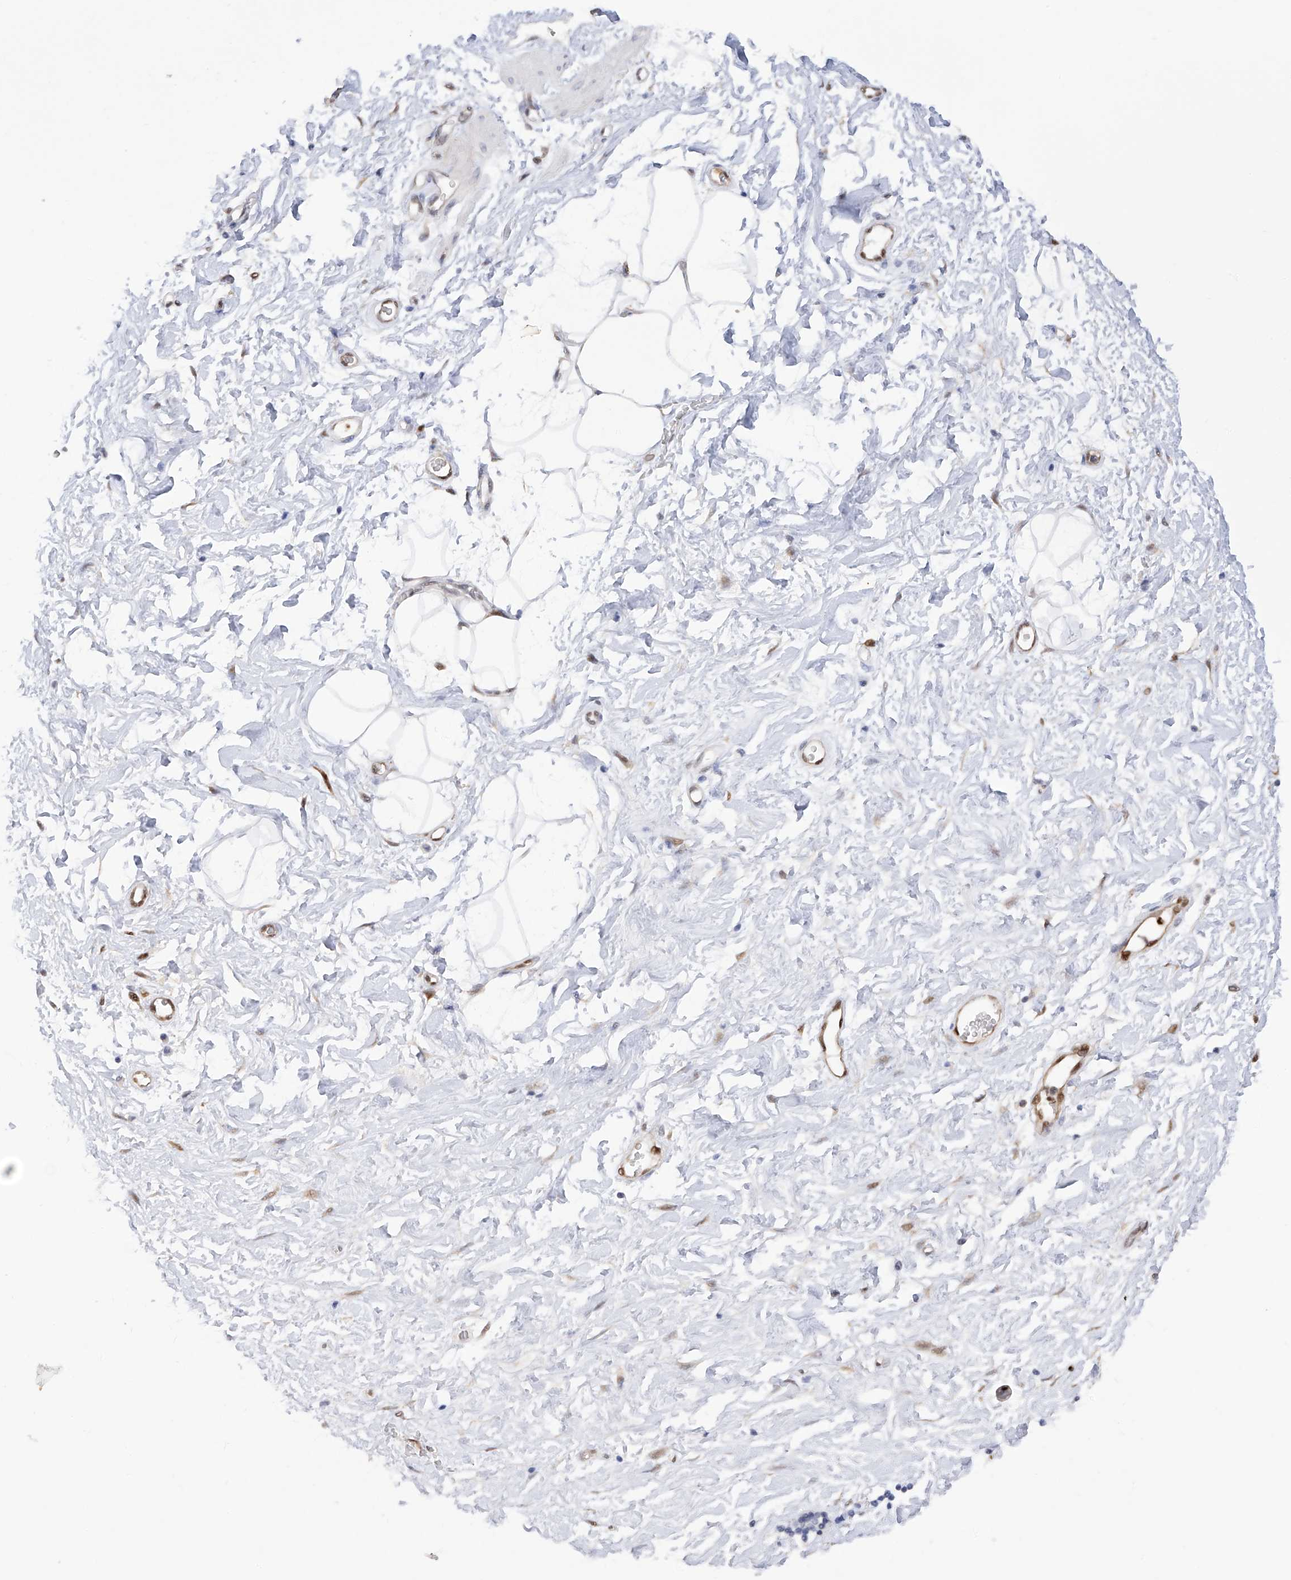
{"staining": {"intensity": "negative", "quantity": "none", "location": "none"}, "tissue": "adipose tissue", "cell_type": "Adipocytes", "image_type": "normal", "snomed": [{"axis": "morphology", "description": "Normal tissue, NOS"}, {"axis": "morphology", "description": "Adenocarcinoma, NOS"}, {"axis": "topography", "description": "Pancreas"}, {"axis": "topography", "description": "Peripheral nerve tissue"}], "caption": "A high-resolution micrograph shows IHC staining of unremarkable adipose tissue, which demonstrates no significant staining in adipocytes.", "gene": "PHF20", "patient": {"sex": "male", "age": 59}}